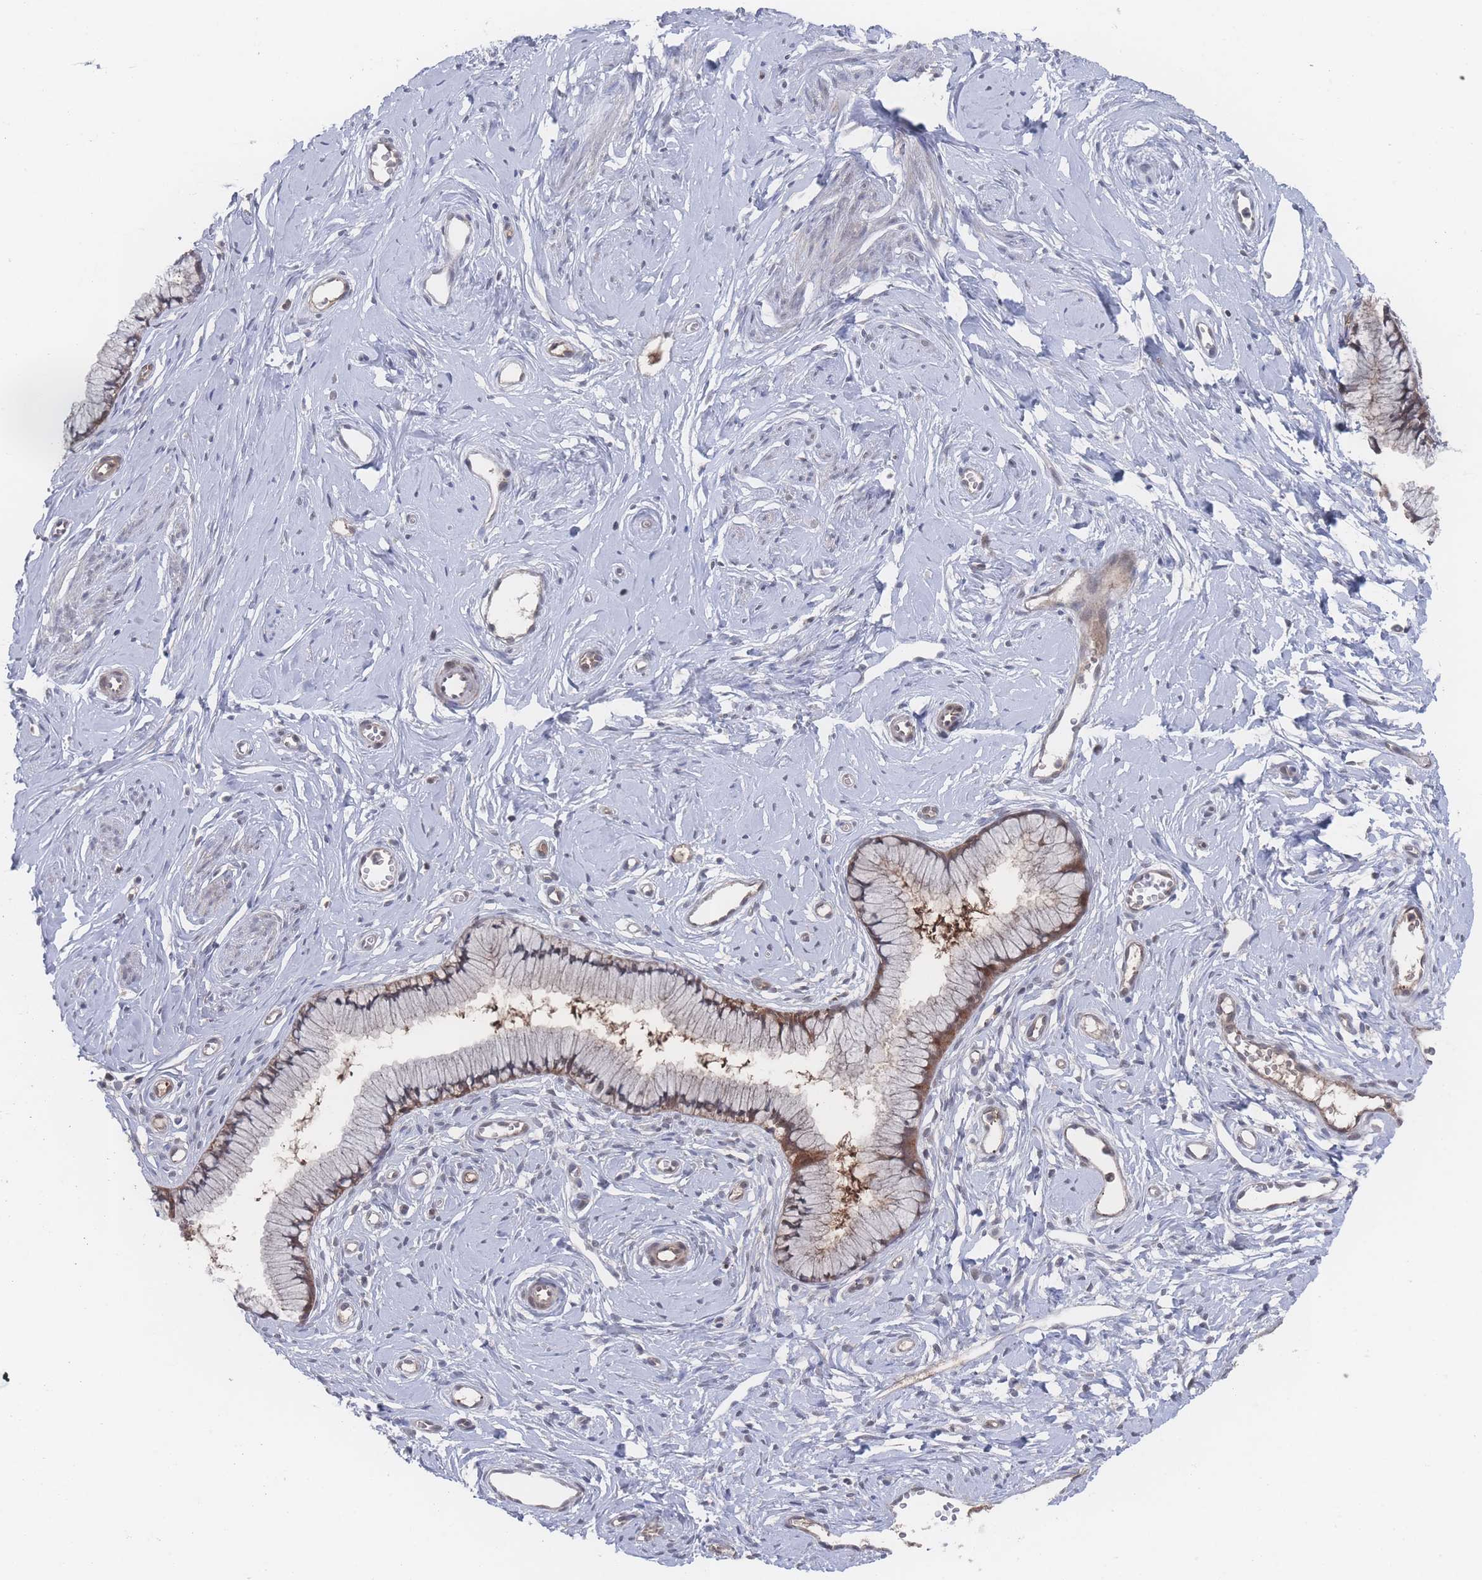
{"staining": {"intensity": "moderate", "quantity": "<25%", "location": "cytoplasmic/membranous"}, "tissue": "cervix", "cell_type": "Glandular cells", "image_type": "normal", "snomed": [{"axis": "morphology", "description": "Normal tissue, NOS"}, {"axis": "topography", "description": "Cervix"}], "caption": "This micrograph demonstrates immunohistochemistry (IHC) staining of normal cervix, with low moderate cytoplasmic/membranous positivity in about <25% of glandular cells.", "gene": "PSMA1", "patient": {"sex": "female", "age": 40}}